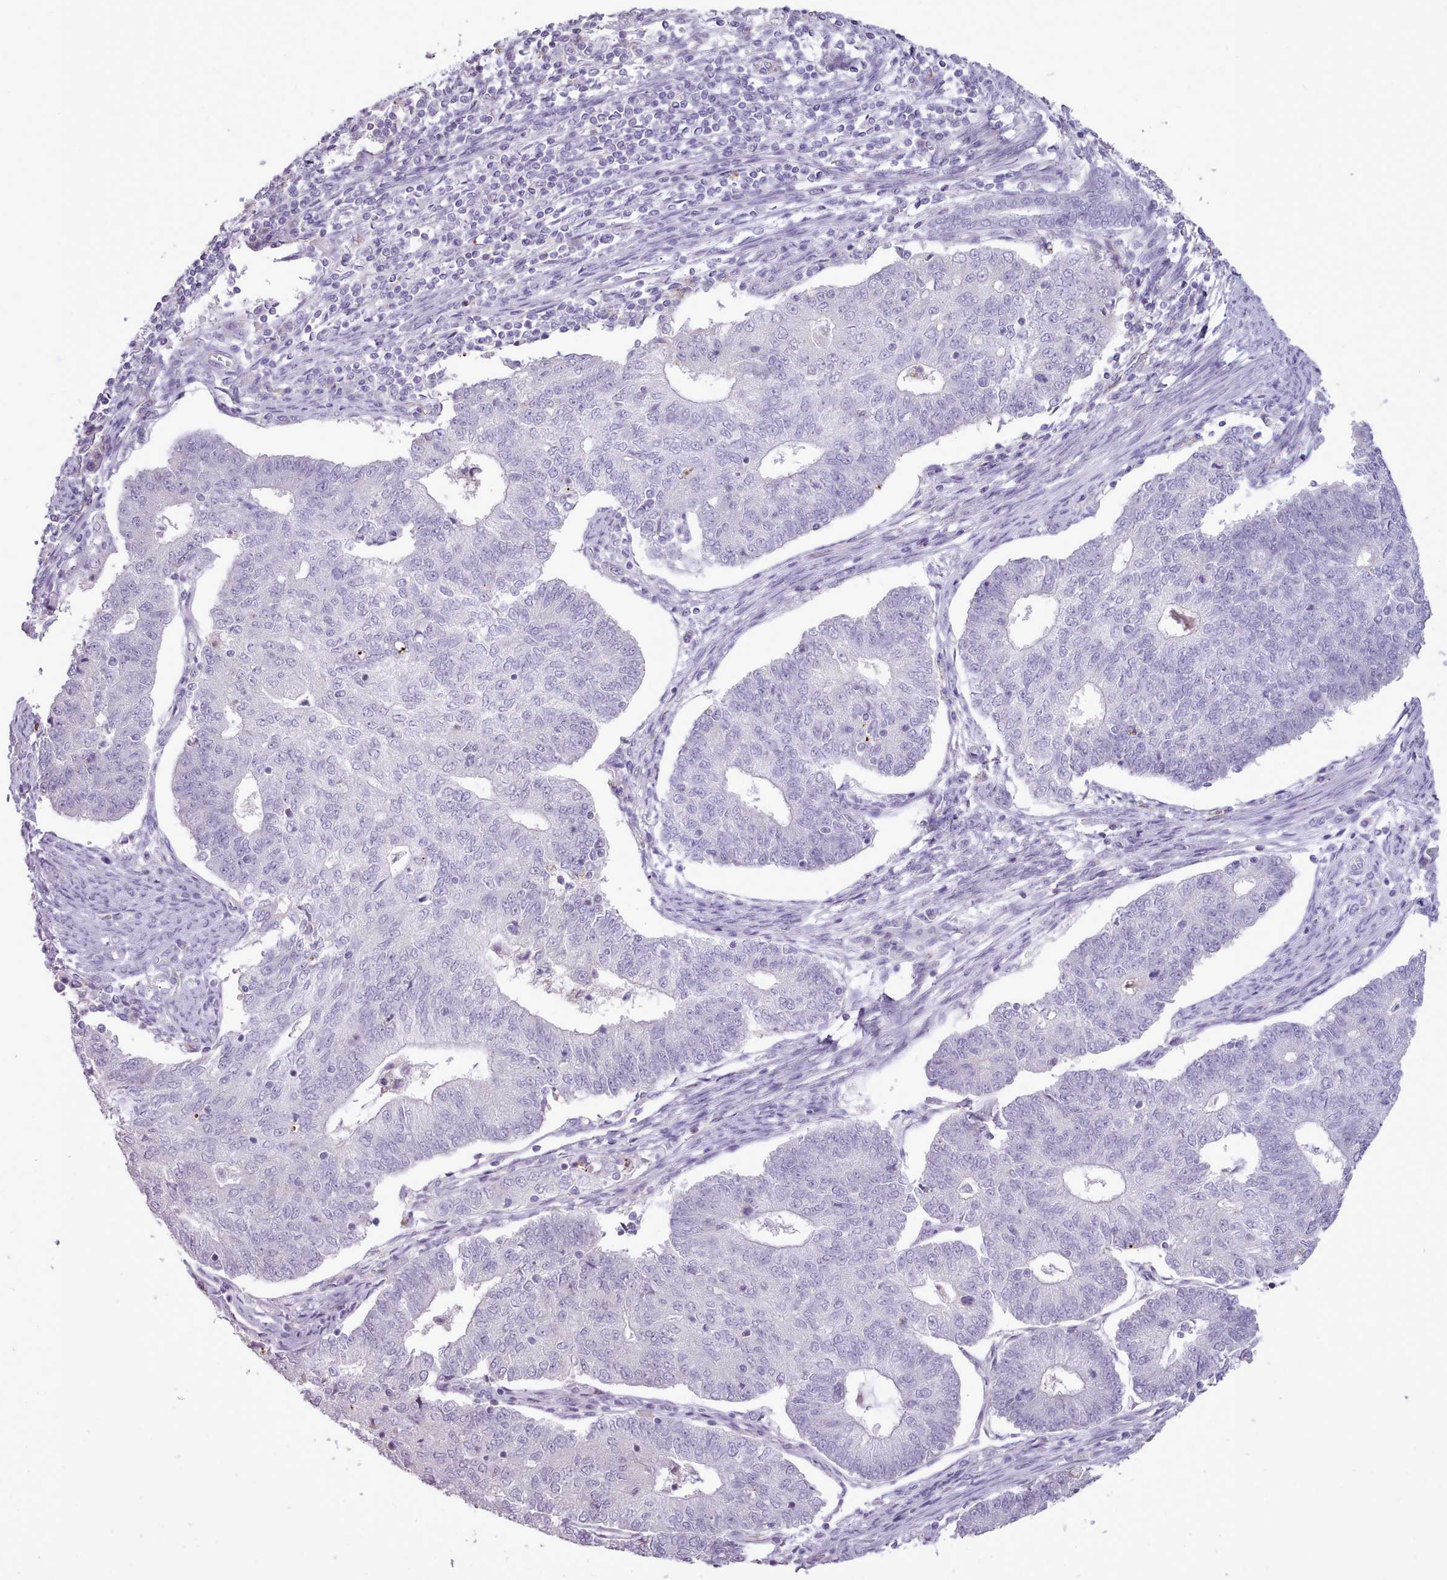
{"staining": {"intensity": "negative", "quantity": "none", "location": "none"}, "tissue": "endometrial cancer", "cell_type": "Tumor cells", "image_type": "cancer", "snomed": [{"axis": "morphology", "description": "Adenocarcinoma, NOS"}, {"axis": "topography", "description": "Endometrium"}], "caption": "Endometrial cancer (adenocarcinoma) was stained to show a protein in brown. There is no significant expression in tumor cells. Brightfield microscopy of IHC stained with DAB (3,3'-diaminobenzidine) (brown) and hematoxylin (blue), captured at high magnification.", "gene": "ATRAID", "patient": {"sex": "female", "age": 56}}